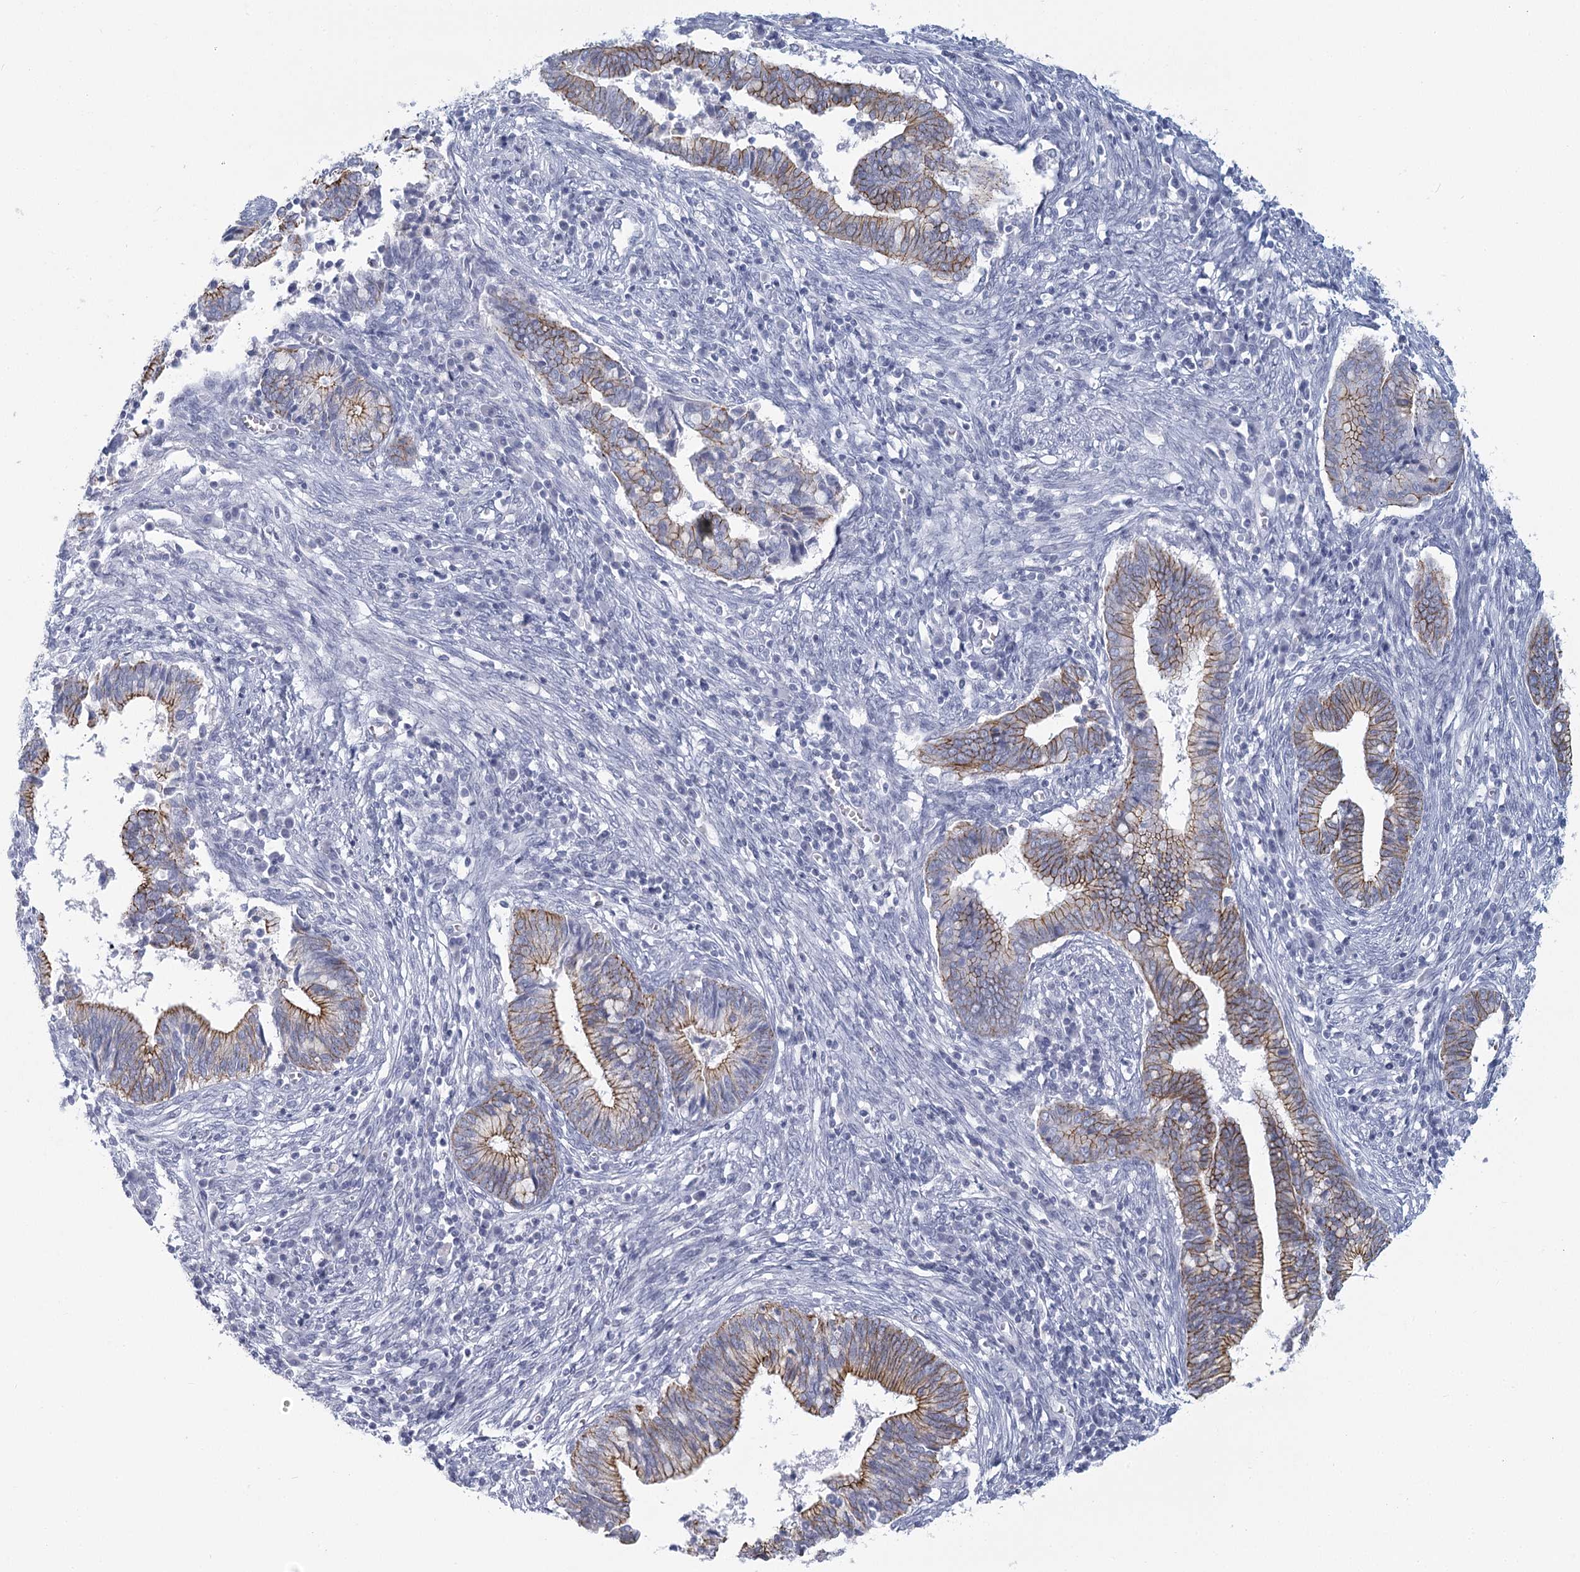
{"staining": {"intensity": "moderate", "quantity": "25%-75%", "location": "cytoplasmic/membranous"}, "tissue": "cervical cancer", "cell_type": "Tumor cells", "image_type": "cancer", "snomed": [{"axis": "morphology", "description": "Adenocarcinoma, NOS"}, {"axis": "topography", "description": "Cervix"}], "caption": "There is medium levels of moderate cytoplasmic/membranous positivity in tumor cells of cervical adenocarcinoma, as demonstrated by immunohistochemical staining (brown color).", "gene": "WNT8B", "patient": {"sex": "female", "age": 44}}